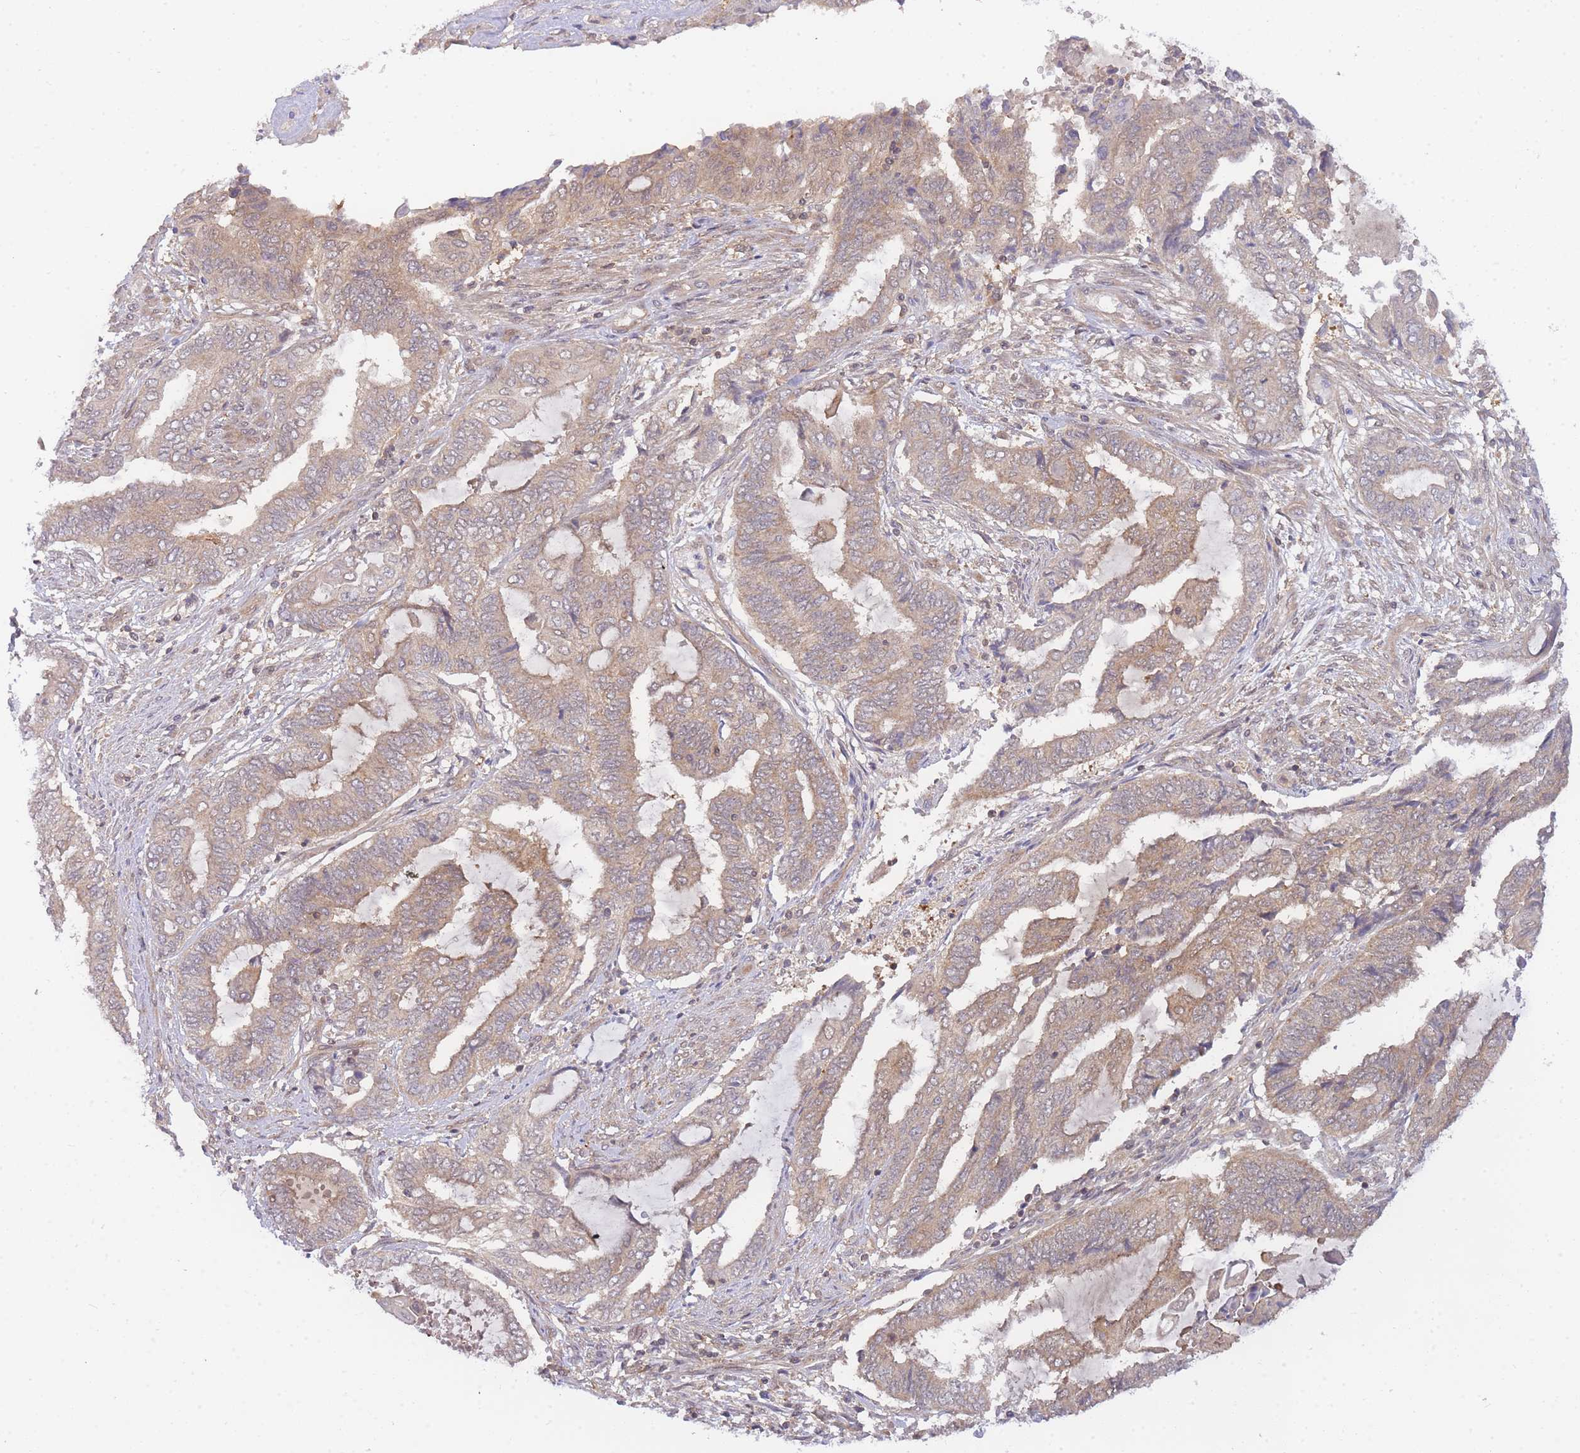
{"staining": {"intensity": "weak", "quantity": ">75%", "location": "cytoplasmic/membranous"}, "tissue": "endometrial cancer", "cell_type": "Tumor cells", "image_type": "cancer", "snomed": [{"axis": "morphology", "description": "Adenocarcinoma, NOS"}, {"axis": "topography", "description": "Uterus"}, {"axis": "topography", "description": "Endometrium"}], "caption": "Adenocarcinoma (endometrial) was stained to show a protein in brown. There is low levels of weak cytoplasmic/membranous positivity in approximately >75% of tumor cells. (IHC, brightfield microscopy, high magnification).", "gene": "KIAA1191", "patient": {"sex": "female", "age": 70}}